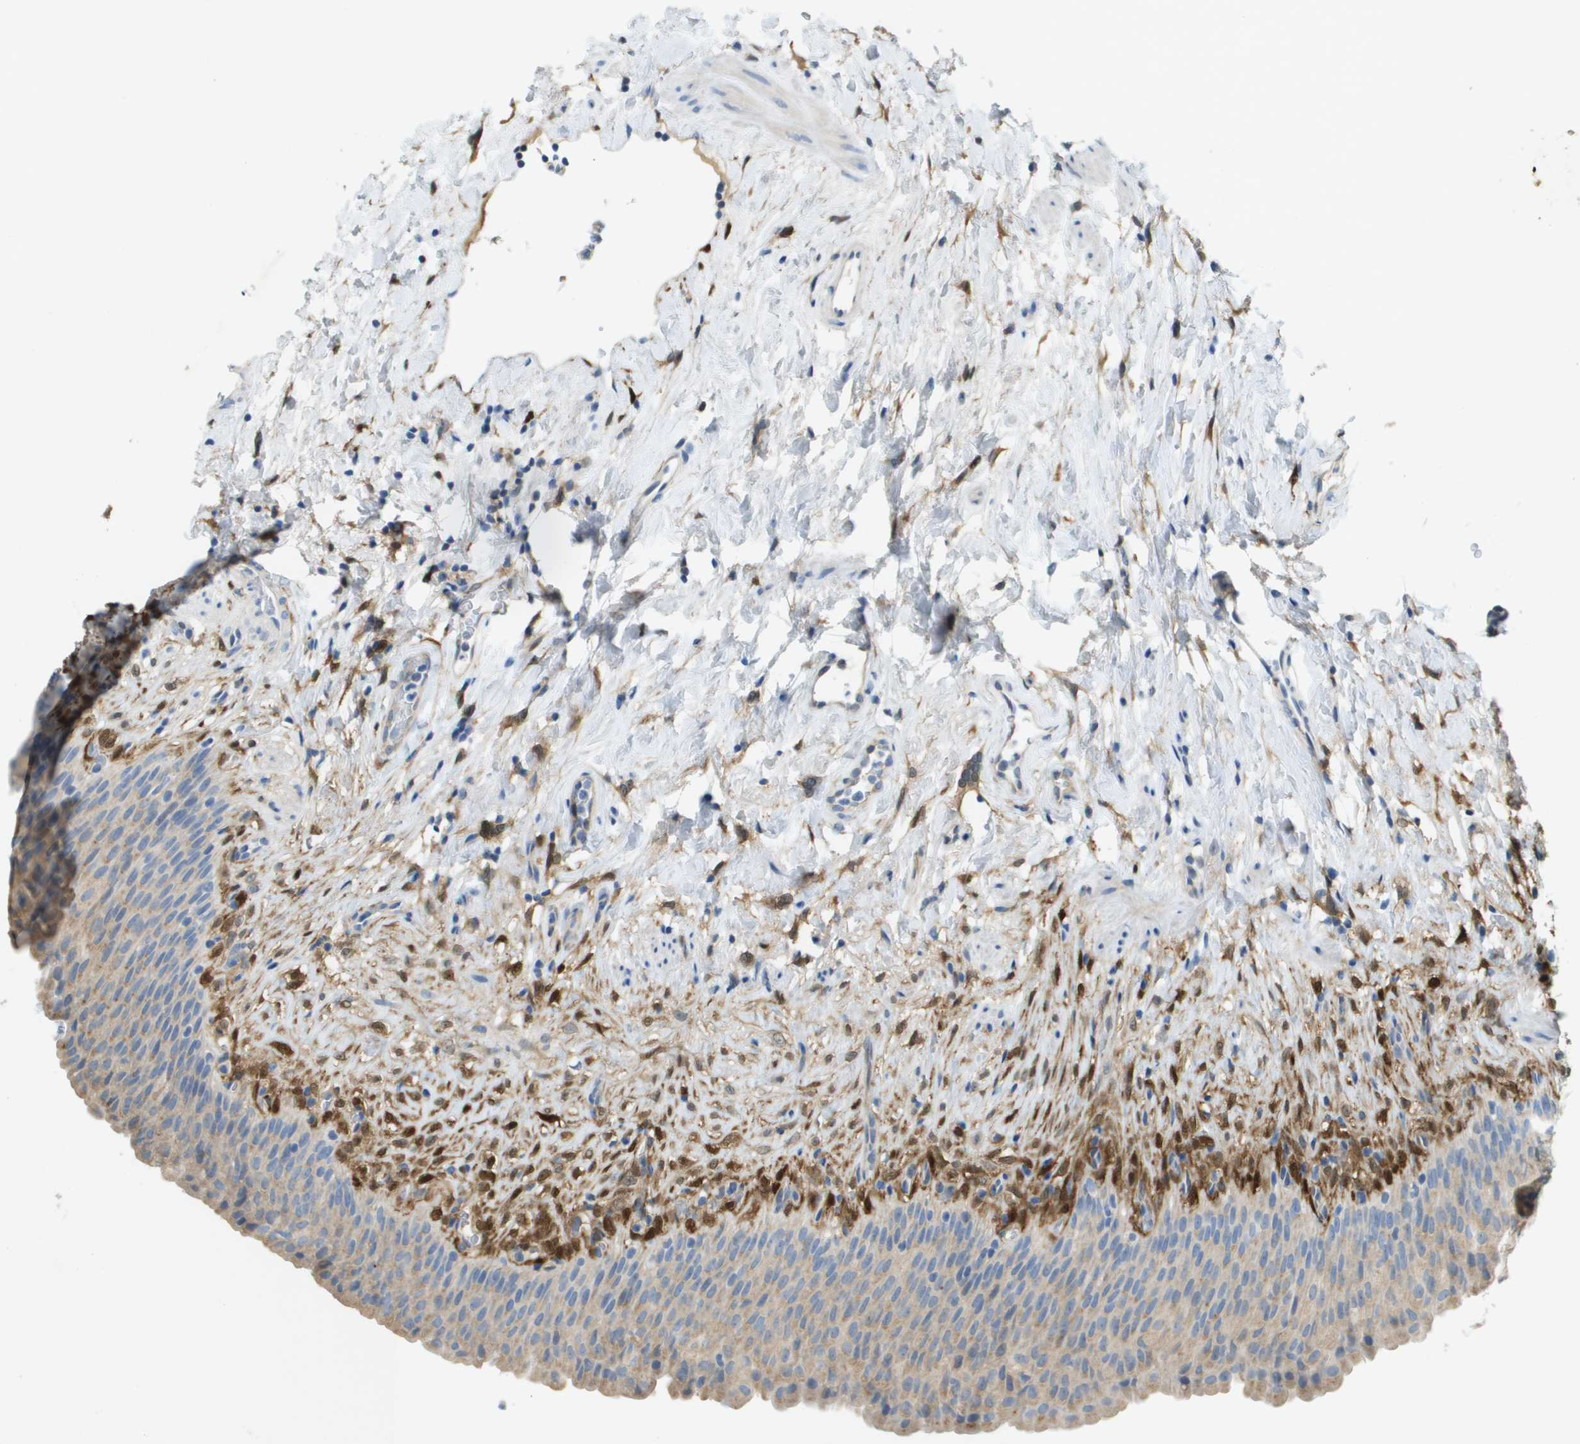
{"staining": {"intensity": "weak", "quantity": ">75%", "location": "cytoplasmic/membranous"}, "tissue": "urinary bladder", "cell_type": "Urothelial cells", "image_type": "normal", "snomed": [{"axis": "morphology", "description": "Normal tissue, NOS"}, {"axis": "topography", "description": "Urinary bladder"}], "caption": "Immunohistochemistry (IHC) (DAB) staining of benign human urinary bladder shows weak cytoplasmic/membranous protein expression in about >75% of urothelial cells.", "gene": "CYGB", "patient": {"sex": "female", "age": 79}}